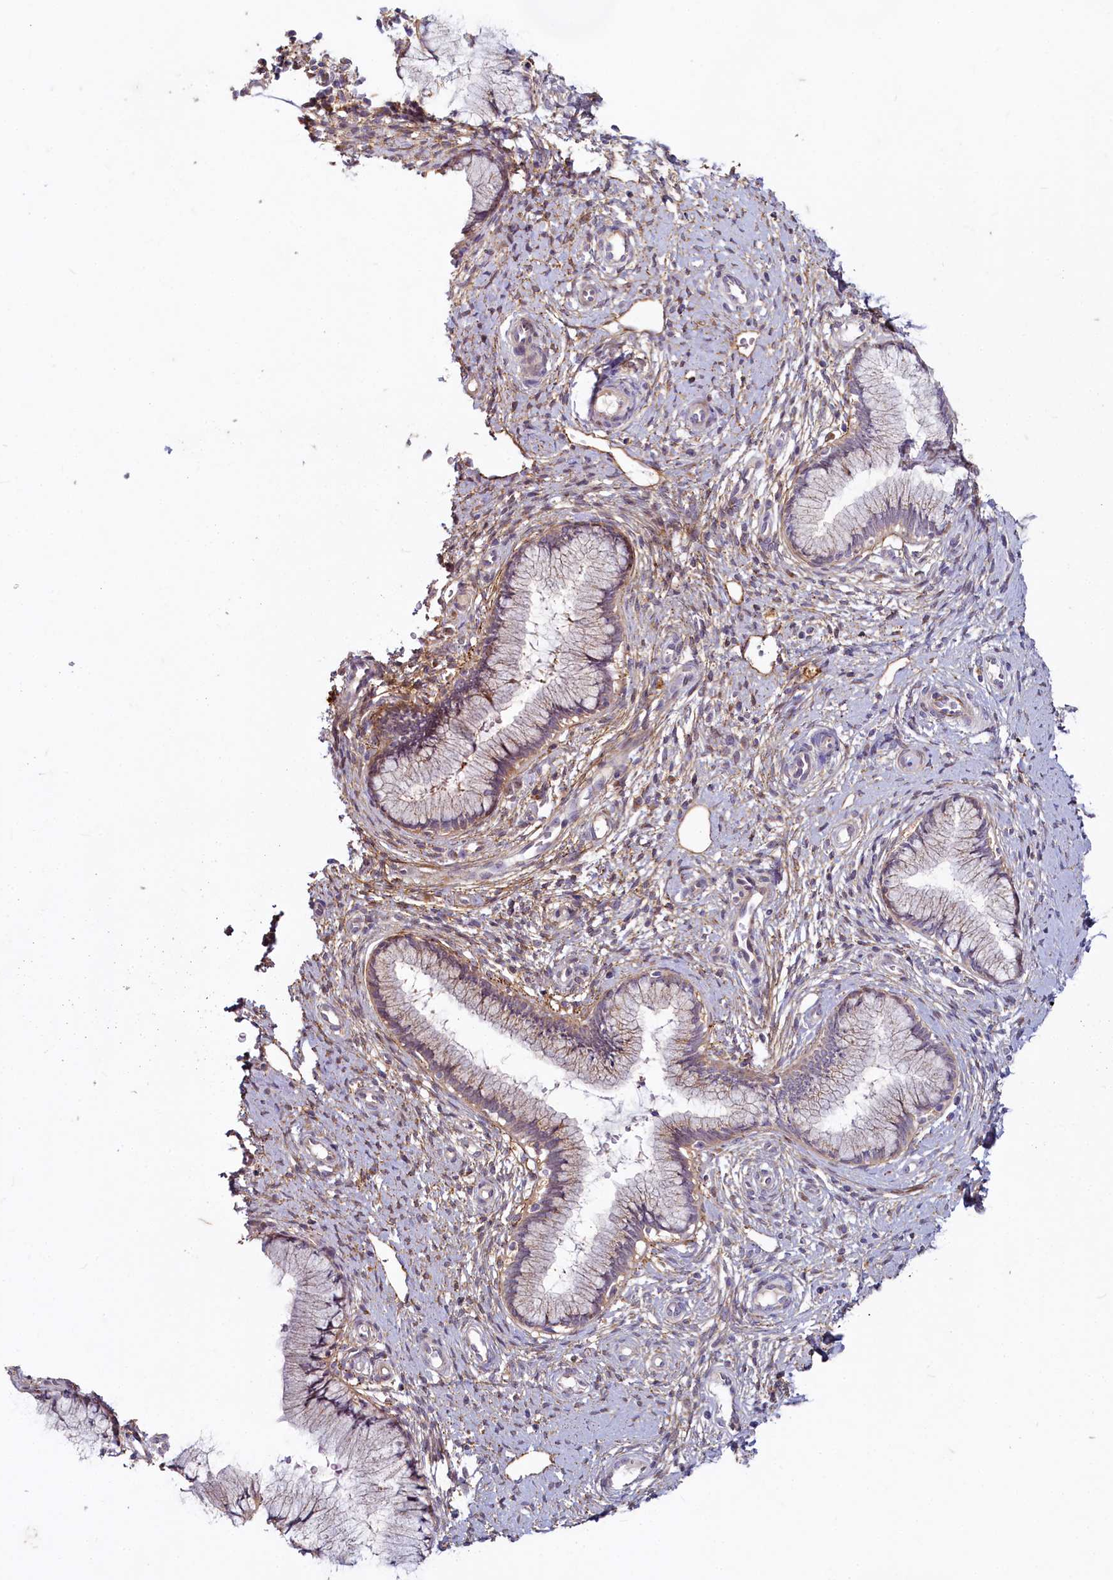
{"staining": {"intensity": "weak", "quantity": "25%-75%", "location": "cytoplasmic/membranous"}, "tissue": "cervical cancer", "cell_type": "Tumor cells", "image_type": "cancer", "snomed": [{"axis": "morphology", "description": "Adenocarcinoma, NOS"}, {"axis": "topography", "description": "Cervix"}], "caption": "Brown immunohistochemical staining in cervical adenocarcinoma exhibits weak cytoplasmic/membranous staining in approximately 25%-75% of tumor cells.", "gene": "ADCY2", "patient": {"sex": "female", "age": 36}}